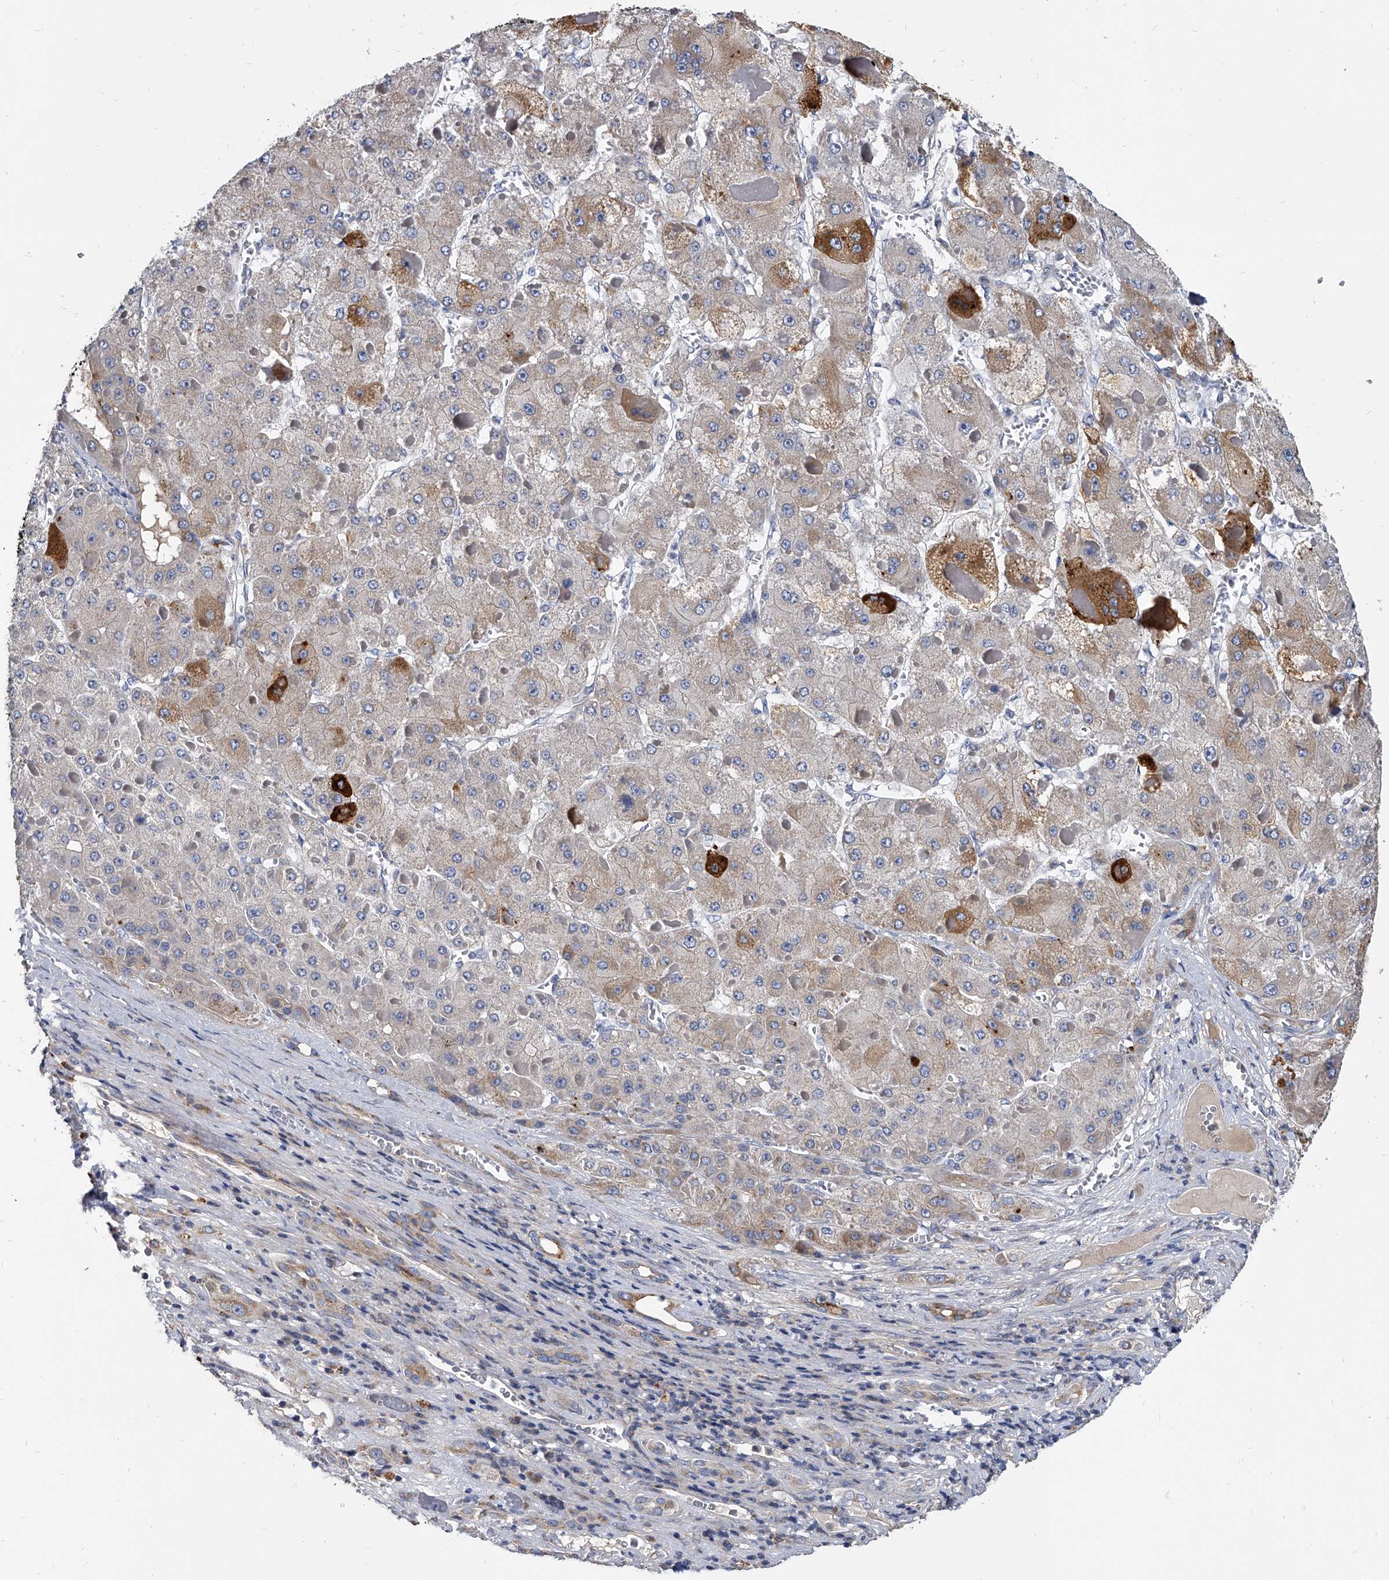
{"staining": {"intensity": "moderate", "quantity": "<25%", "location": "cytoplasmic/membranous"}, "tissue": "liver cancer", "cell_type": "Tumor cells", "image_type": "cancer", "snomed": [{"axis": "morphology", "description": "Carcinoma, Hepatocellular, NOS"}, {"axis": "topography", "description": "Liver"}], "caption": "Protein expression analysis of human liver cancer reveals moderate cytoplasmic/membranous staining in approximately <25% of tumor cells.", "gene": "SPP1", "patient": {"sex": "female", "age": 73}}